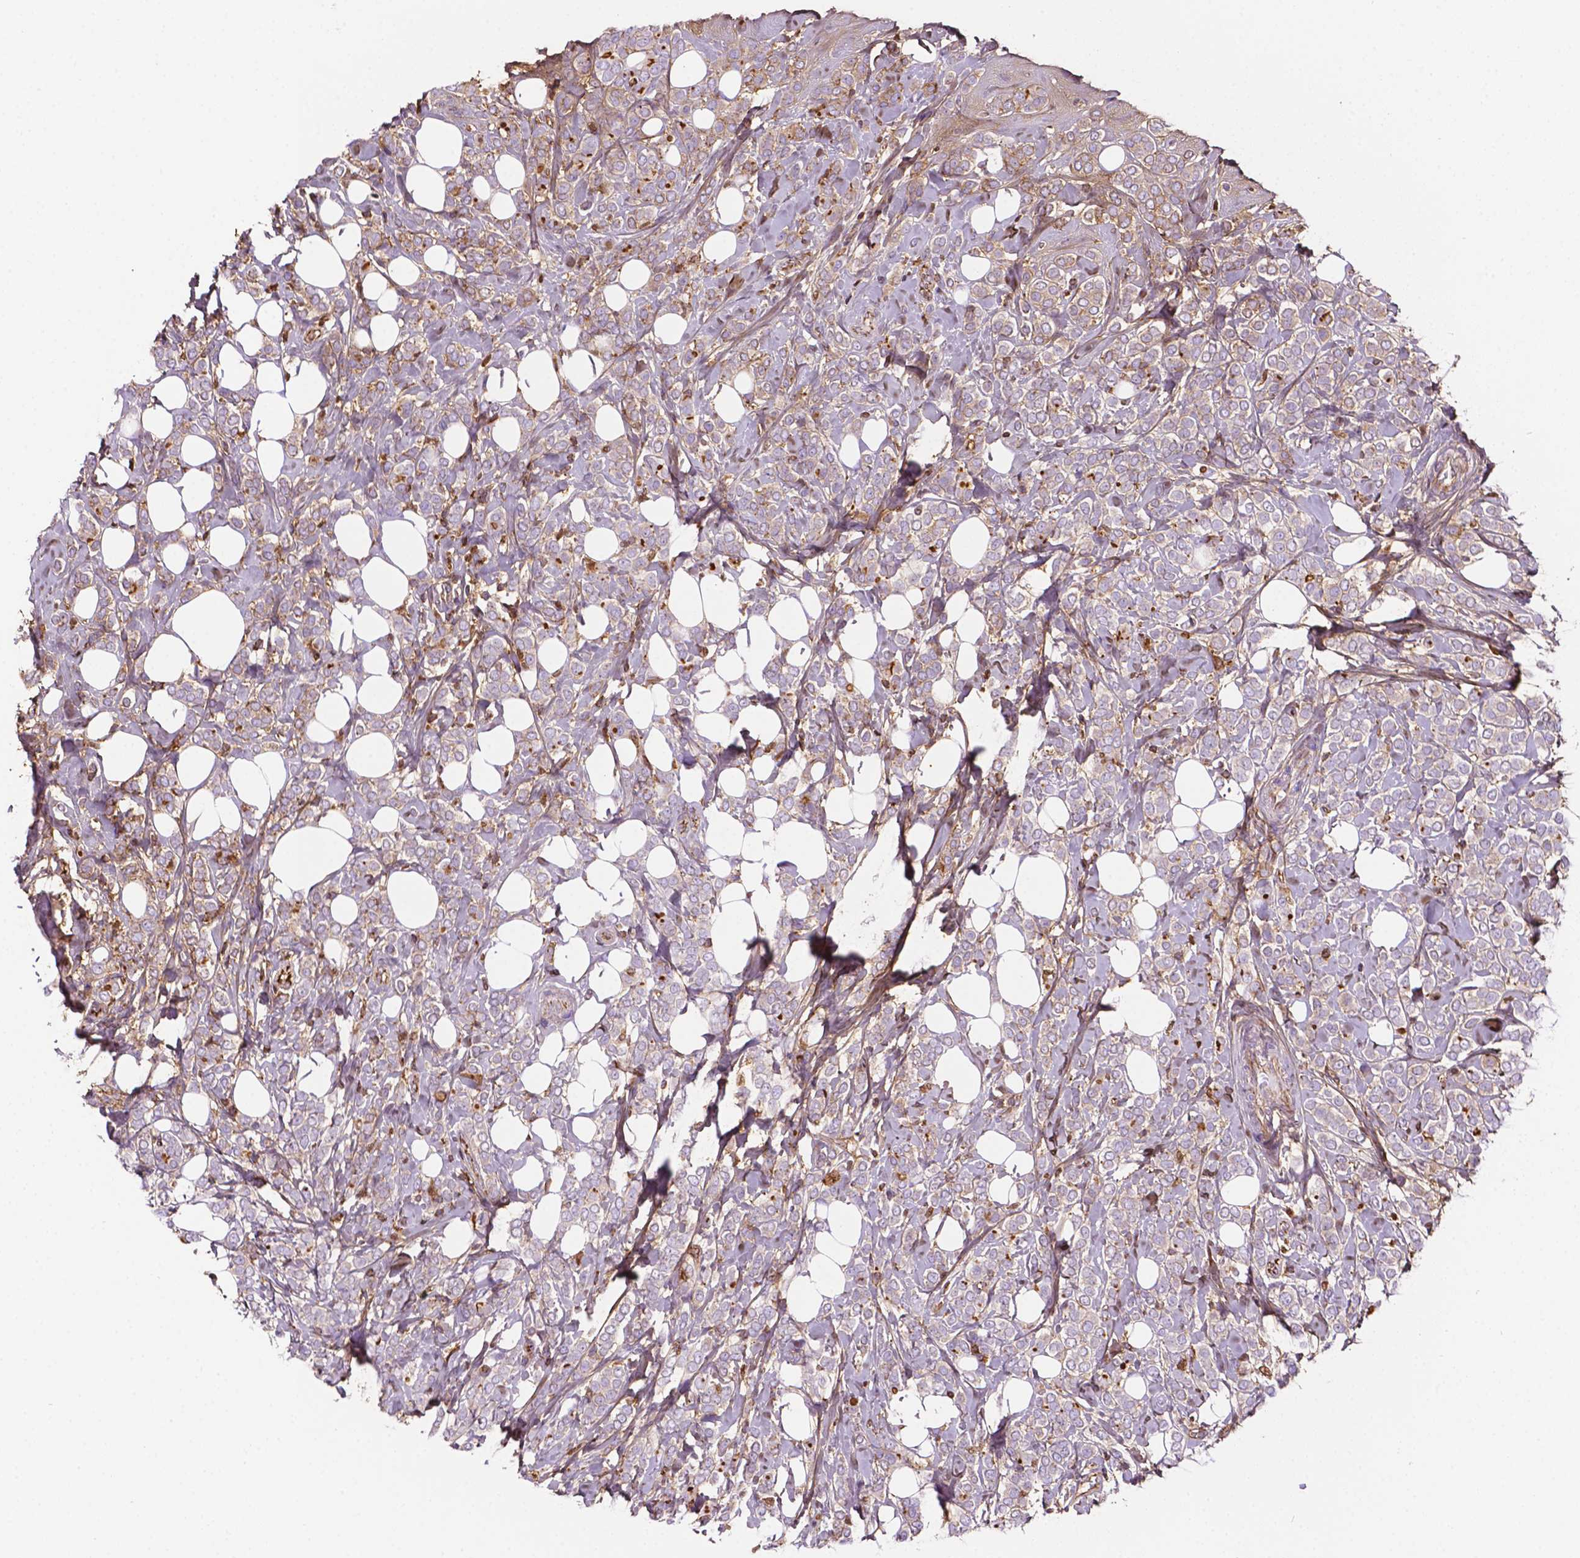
{"staining": {"intensity": "weak", "quantity": "<25%", "location": "cytoplasmic/membranous"}, "tissue": "breast cancer", "cell_type": "Tumor cells", "image_type": "cancer", "snomed": [{"axis": "morphology", "description": "Lobular carcinoma"}, {"axis": "topography", "description": "Breast"}], "caption": "The immunohistochemistry micrograph has no significant expression in tumor cells of breast cancer tissue.", "gene": "DCN", "patient": {"sex": "female", "age": 49}}